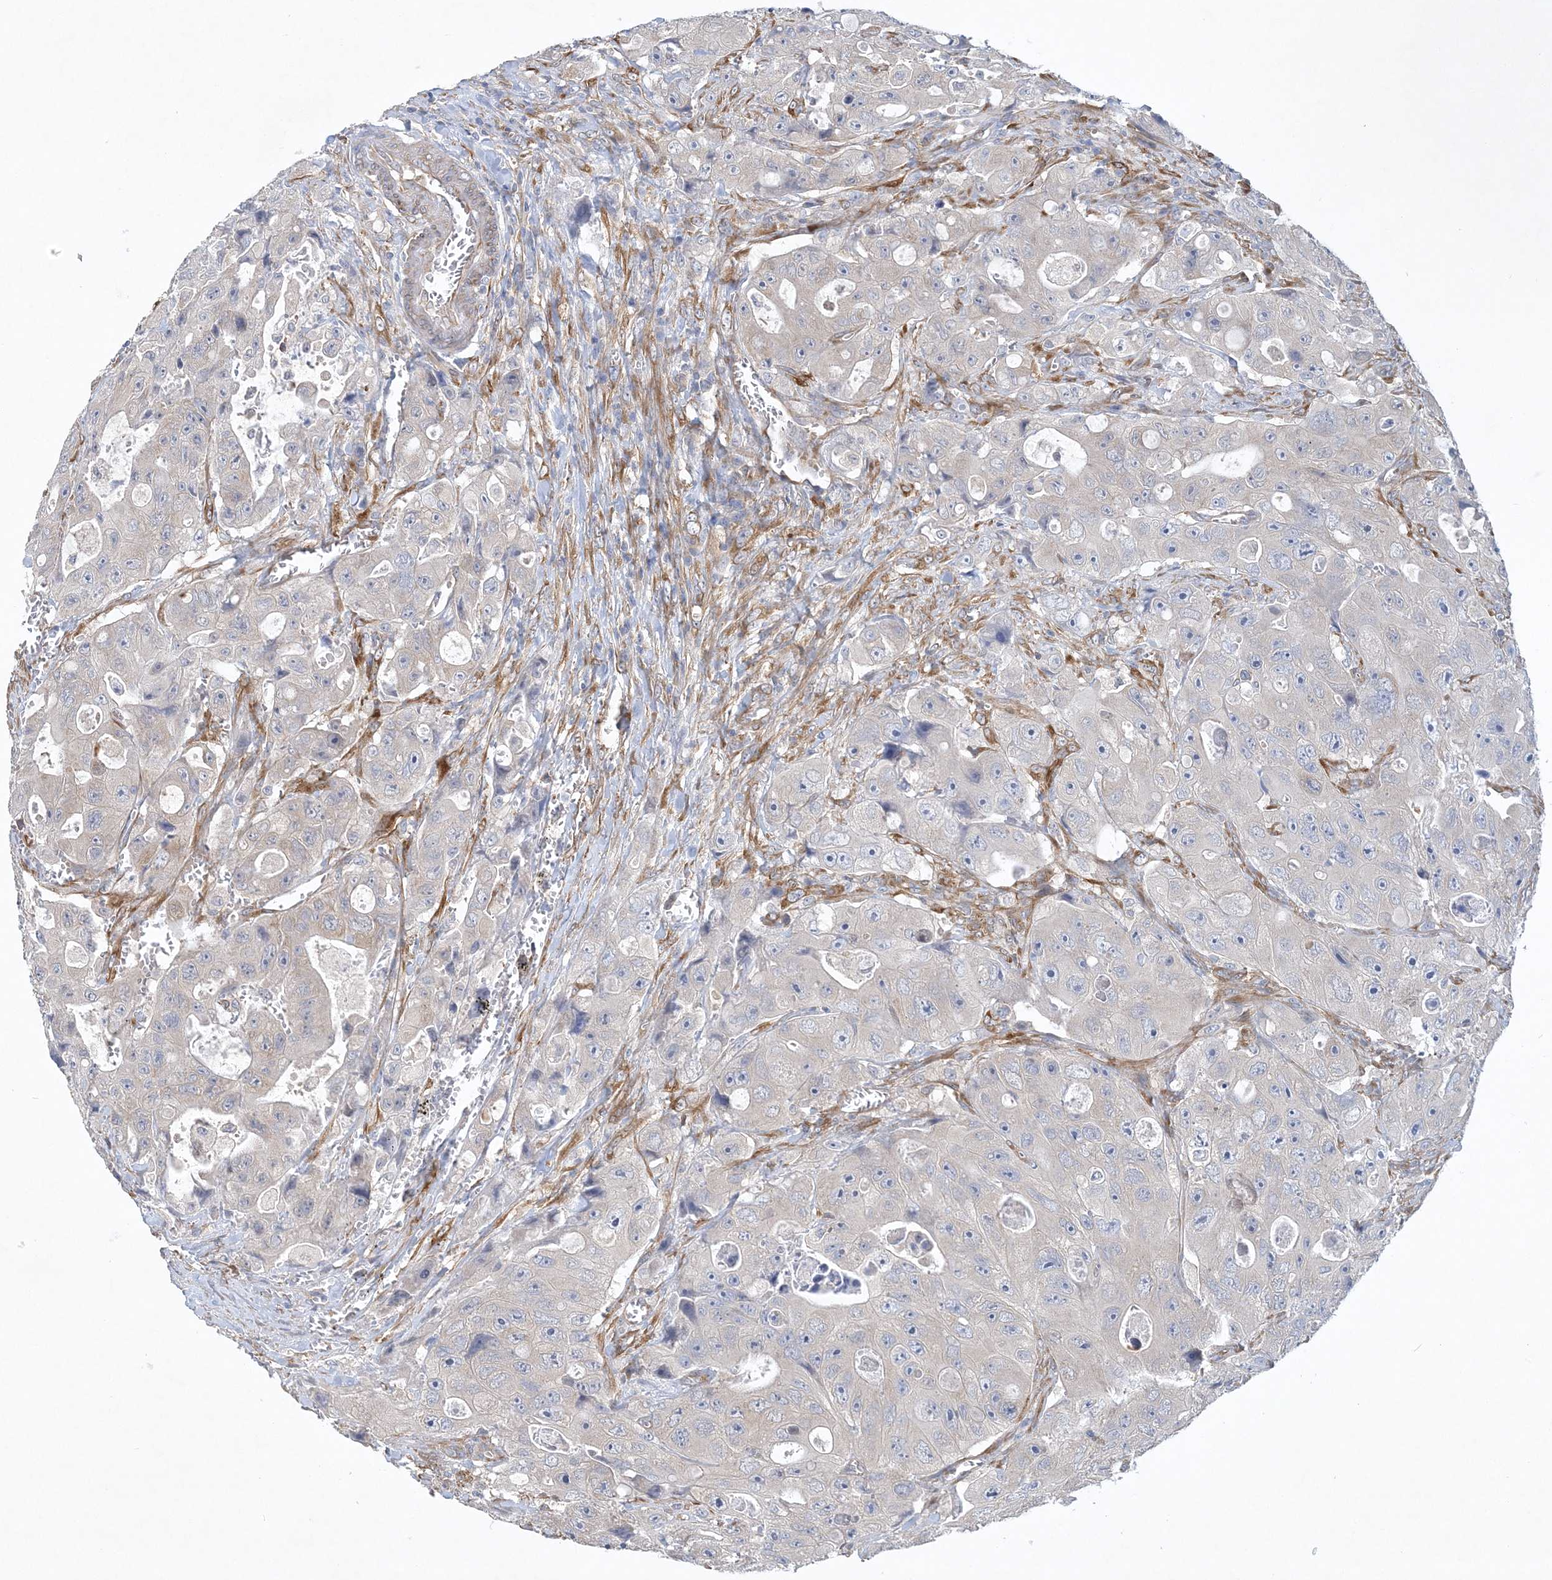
{"staining": {"intensity": "weak", "quantity": "<25%", "location": "cytoplasmic/membranous"}, "tissue": "colorectal cancer", "cell_type": "Tumor cells", "image_type": "cancer", "snomed": [{"axis": "morphology", "description": "Adenocarcinoma, NOS"}, {"axis": "topography", "description": "Colon"}], "caption": "This histopathology image is of colorectal adenocarcinoma stained with immunohistochemistry (IHC) to label a protein in brown with the nuclei are counter-stained blue. There is no positivity in tumor cells. Nuclei are stained in blue.", "gene": "MAP4K5", "patient": {"sex": "female", "age": 46}}